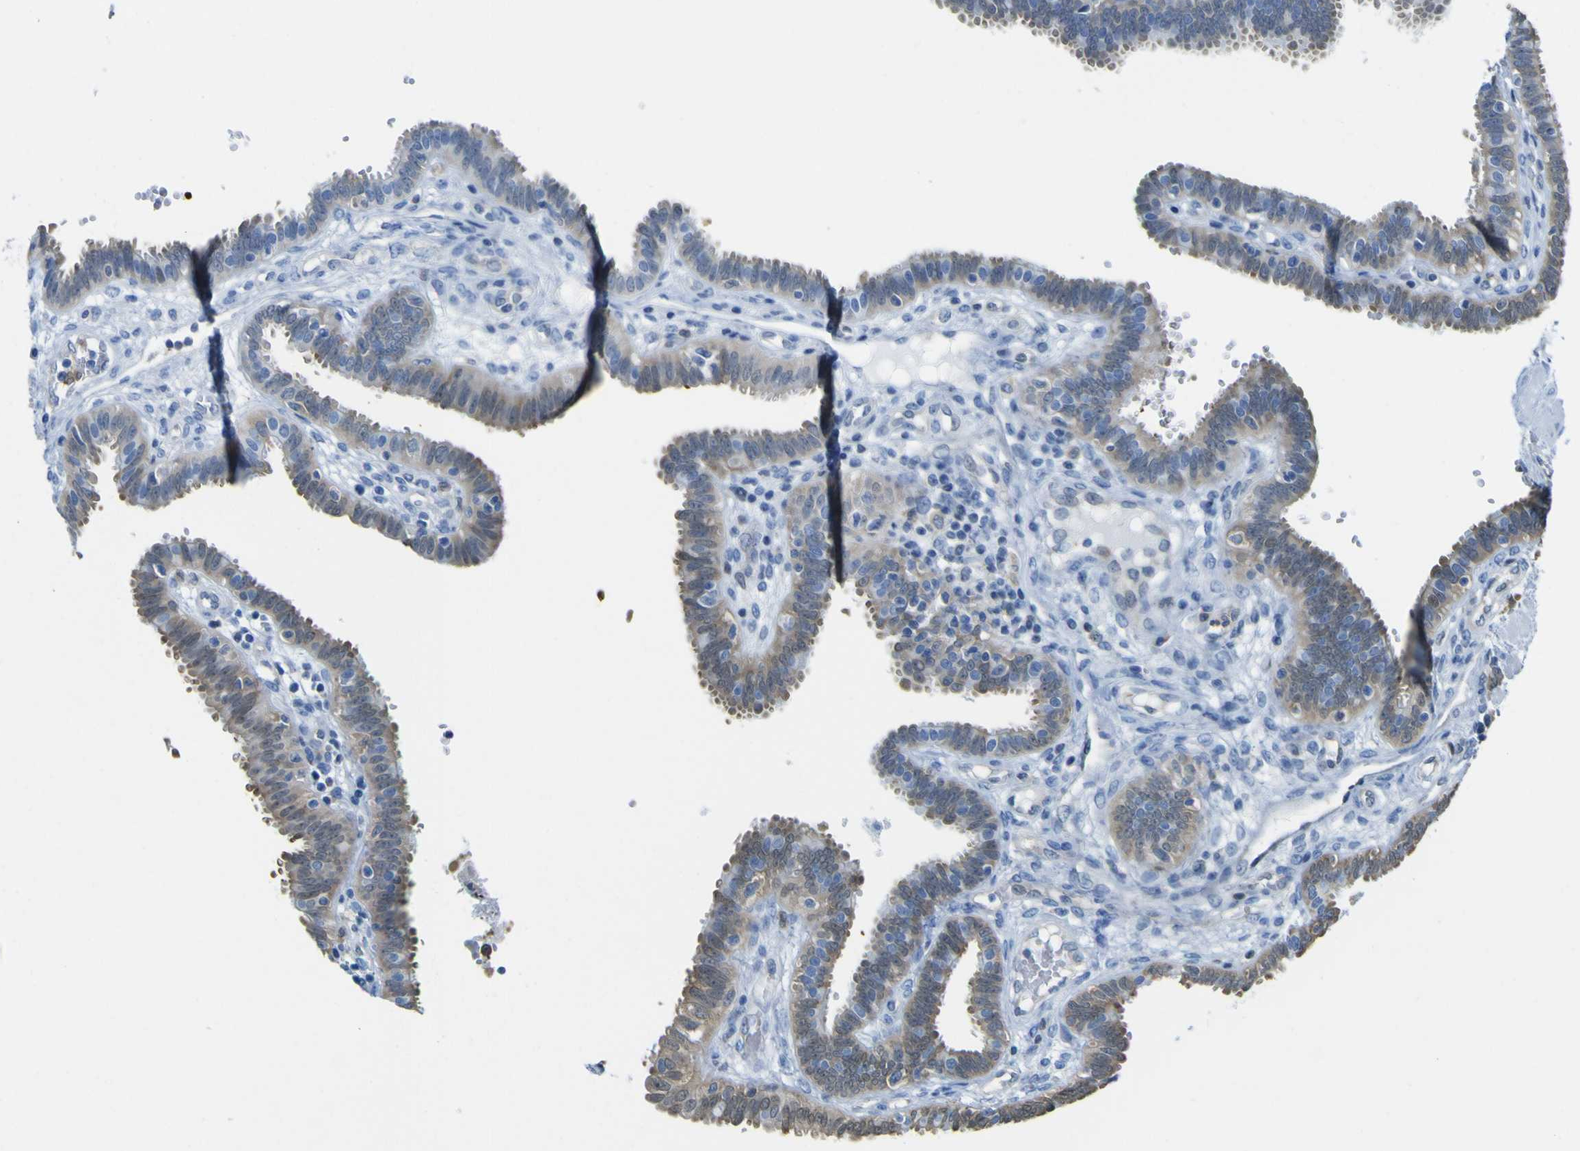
{"staining": {"intensity": "weak", "quantity": ">75%", "location": "cytoplasmic/membranous"}, "tissue": "fallopian tube", "cell_type": "Glandular cells", "image_type": "normal", "snomed": [{"axis": "morphology", "description": "Normal tissue, NOS"}, {"axis": "topography", "description": "Fallopian tube"}], "caption": "Weak cytoplasmic/membranous protein positivity is seen in about >75% of glandular cells in fallopian tube.", "gene": "ABHD3", "patient": {"sex": "female", "age": 32}}